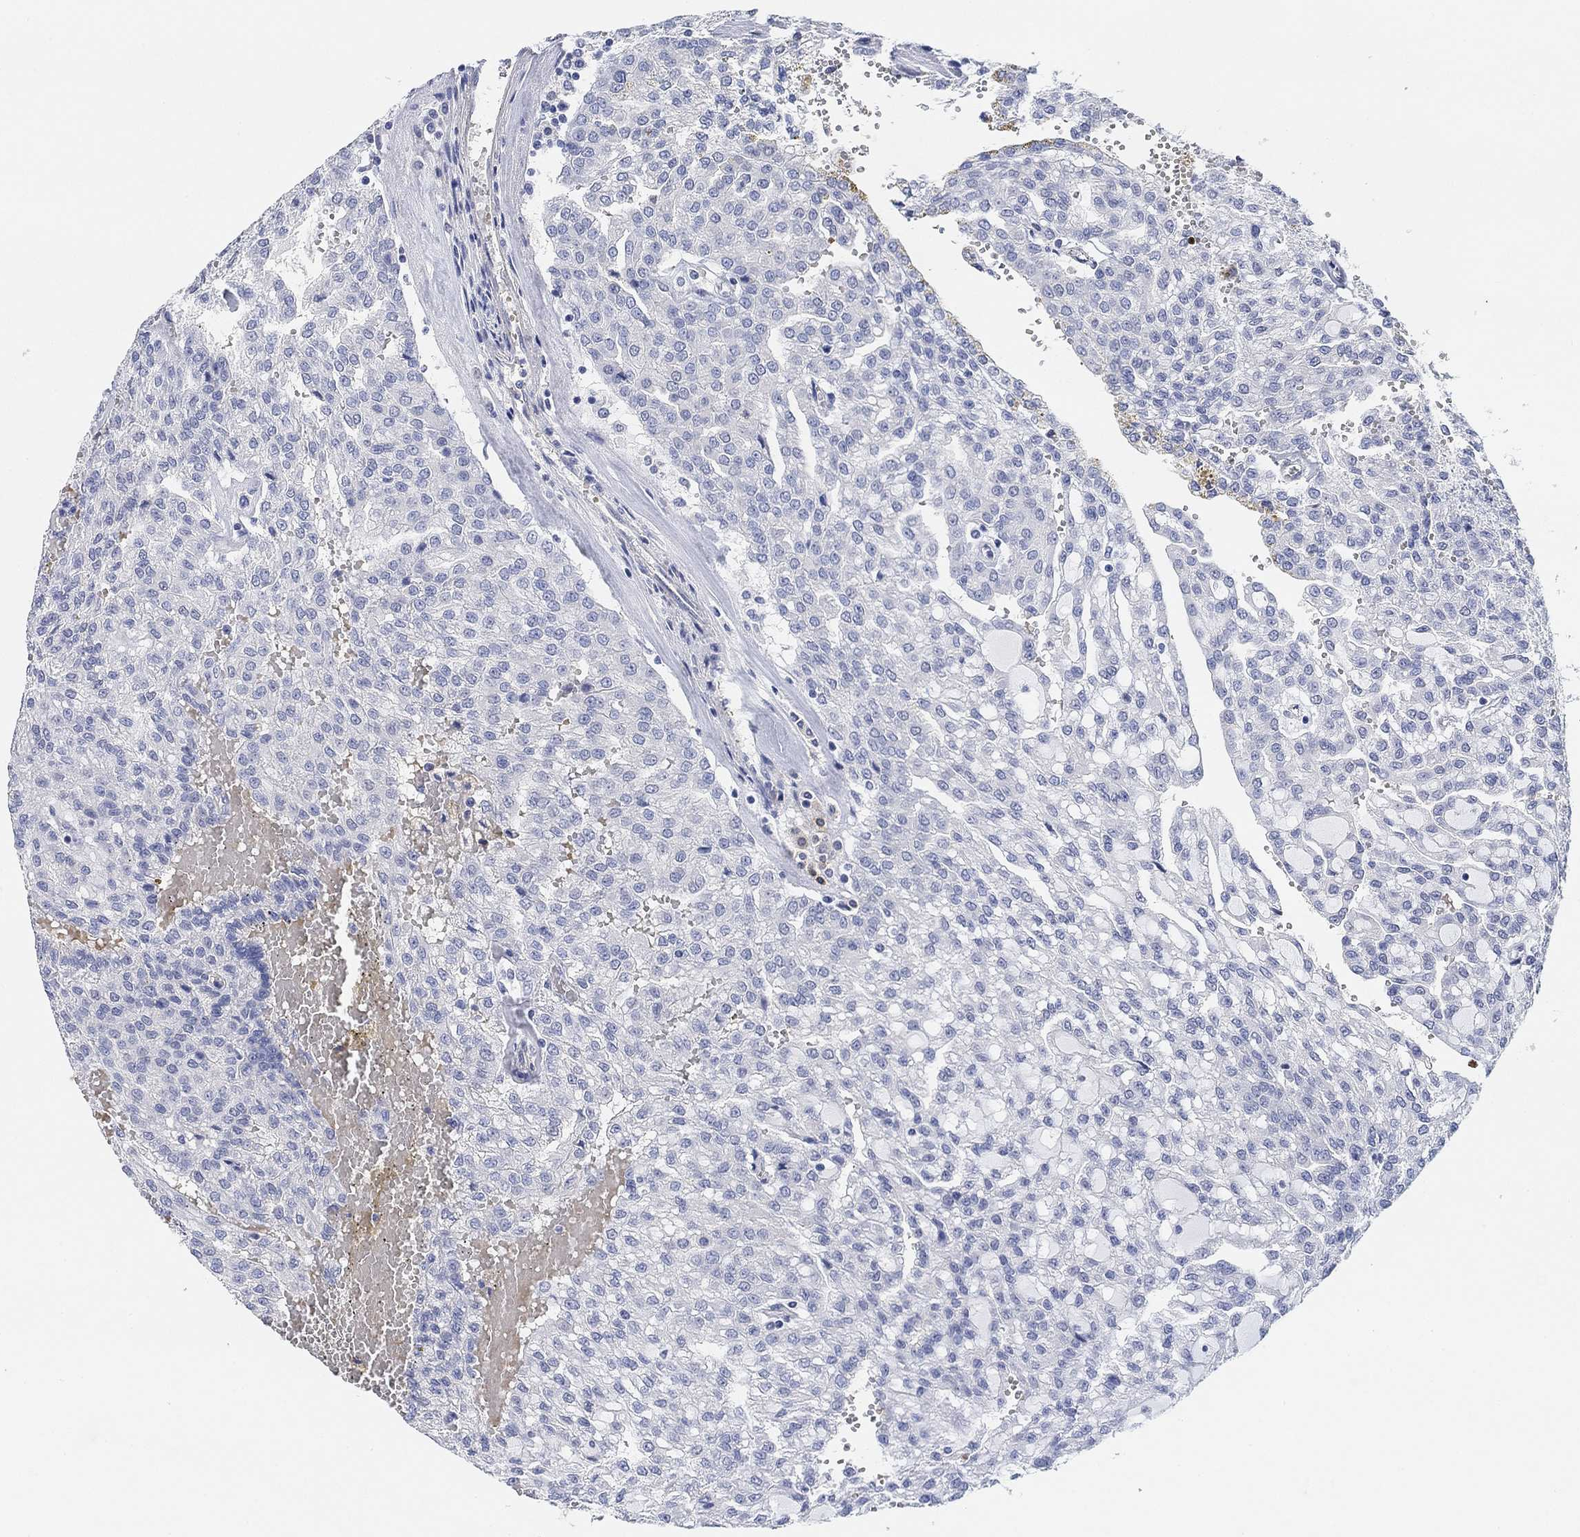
{"staining": {"intensity": "negative", "quantity": "none", "location": "none"}, "tissue": "renal cancer", "cell_type": "Tumor cells", "image_type": "cancer", "snomed": [{"axis": "morphology", "description": "Adenocarcinoma, NOS"}, {"axis": "topography", "description": "Kidney"}], "caption": "Immunohistochemistry (IHC) of human renal cancer exhibits no positivity in tumor cells.", "gene": "PAX6", "patient": {"sex": "male", "age": 63}}